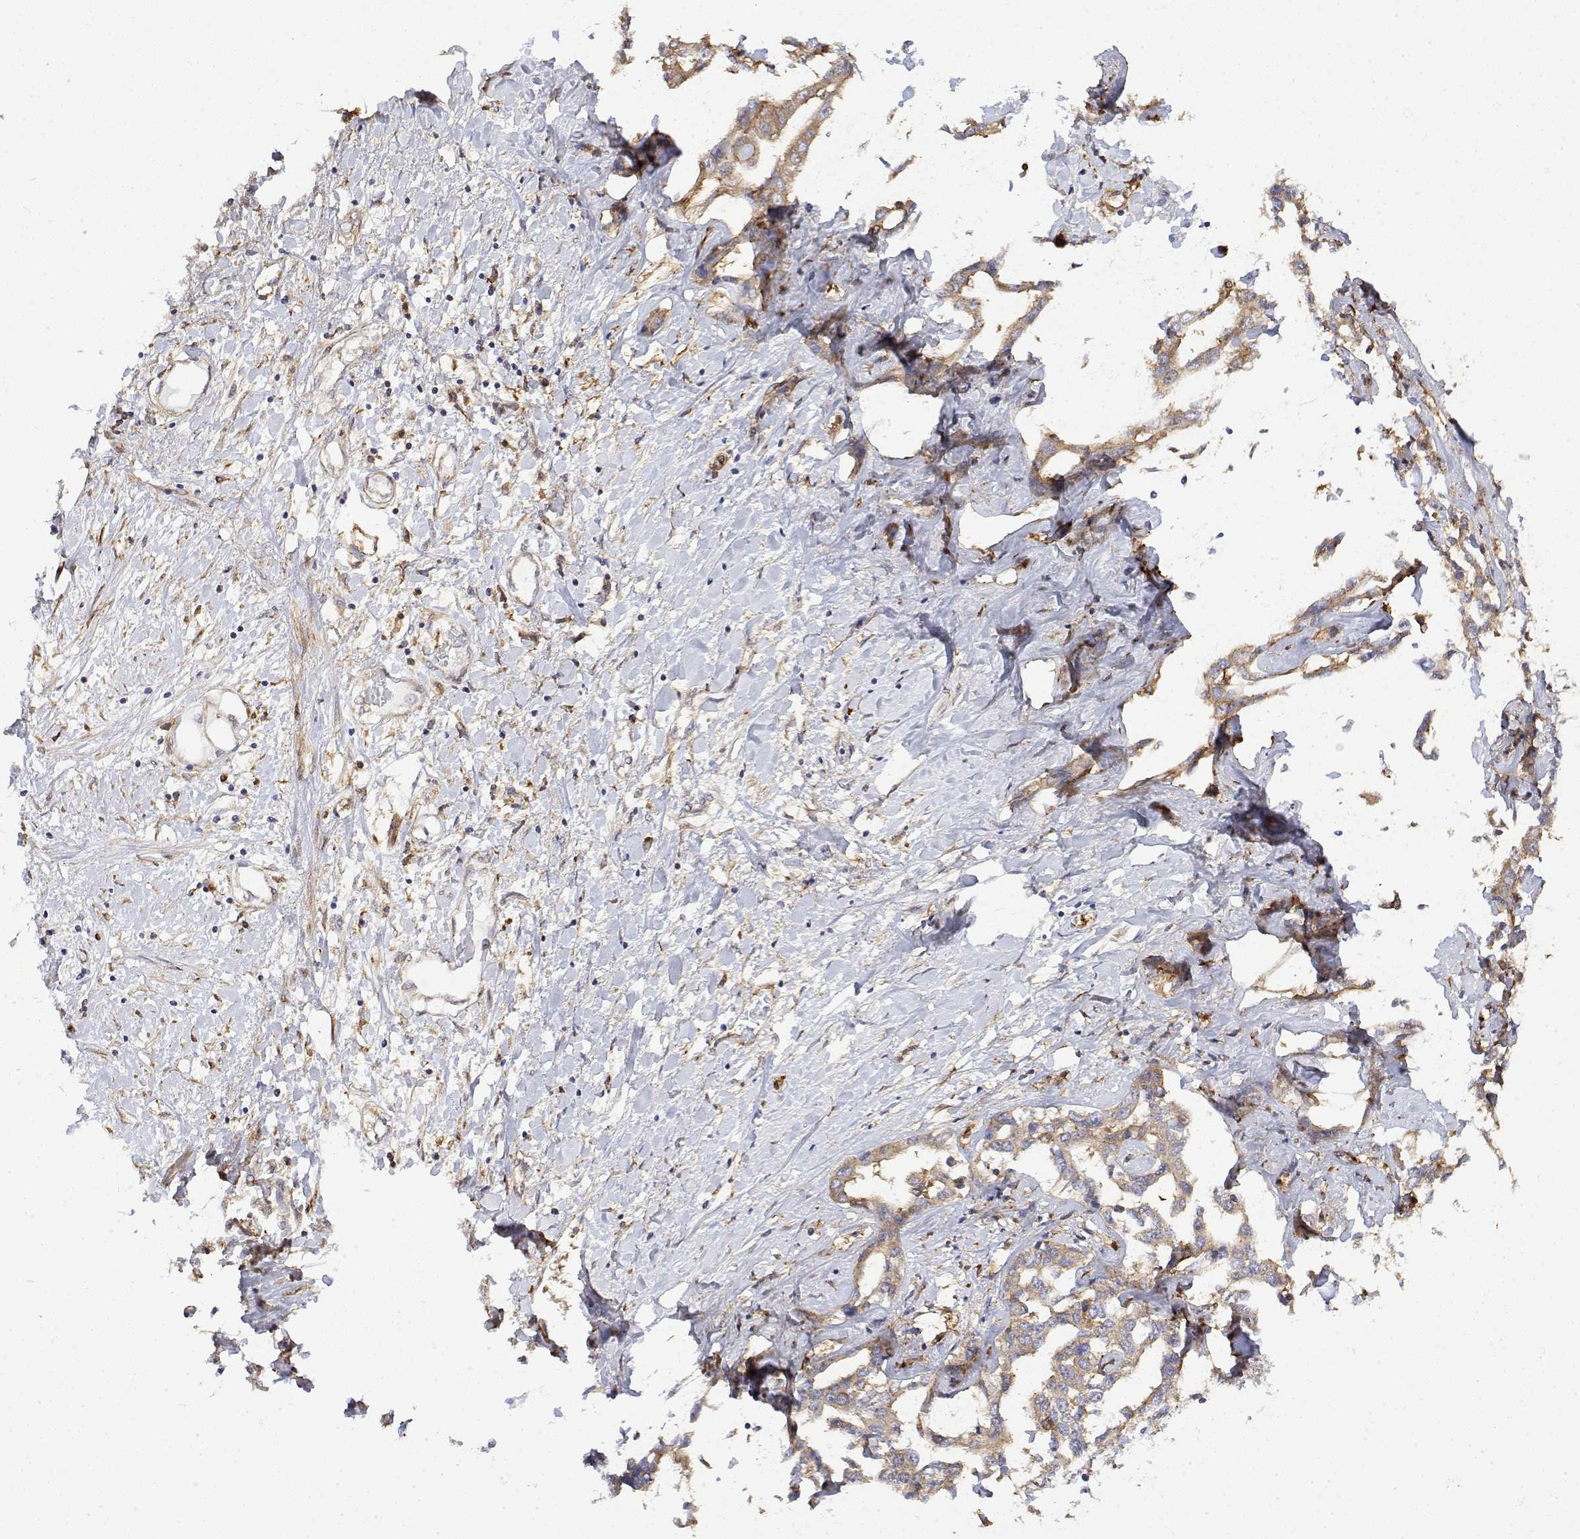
{"staining": {"intensity": "weak", "quantity": ">75%", "location": "cytoplasmic/membranous"}, "tissue": "liver cancer", "cell_type": "Tumor cells", "image_type": "cancer", "snomed": [{"axis": "morphology", "description": "Cholangiocarcinoma"}, {"axis": "topography", "description": "Liver"}], "caption": "A photomicrograph of human liver cancer stained for a protein reveals weak cytoplasmic/membranous brown staining in tumor cells.", "gene": "PACSIN2", "patient": {"sex": "male", "age": 59}}